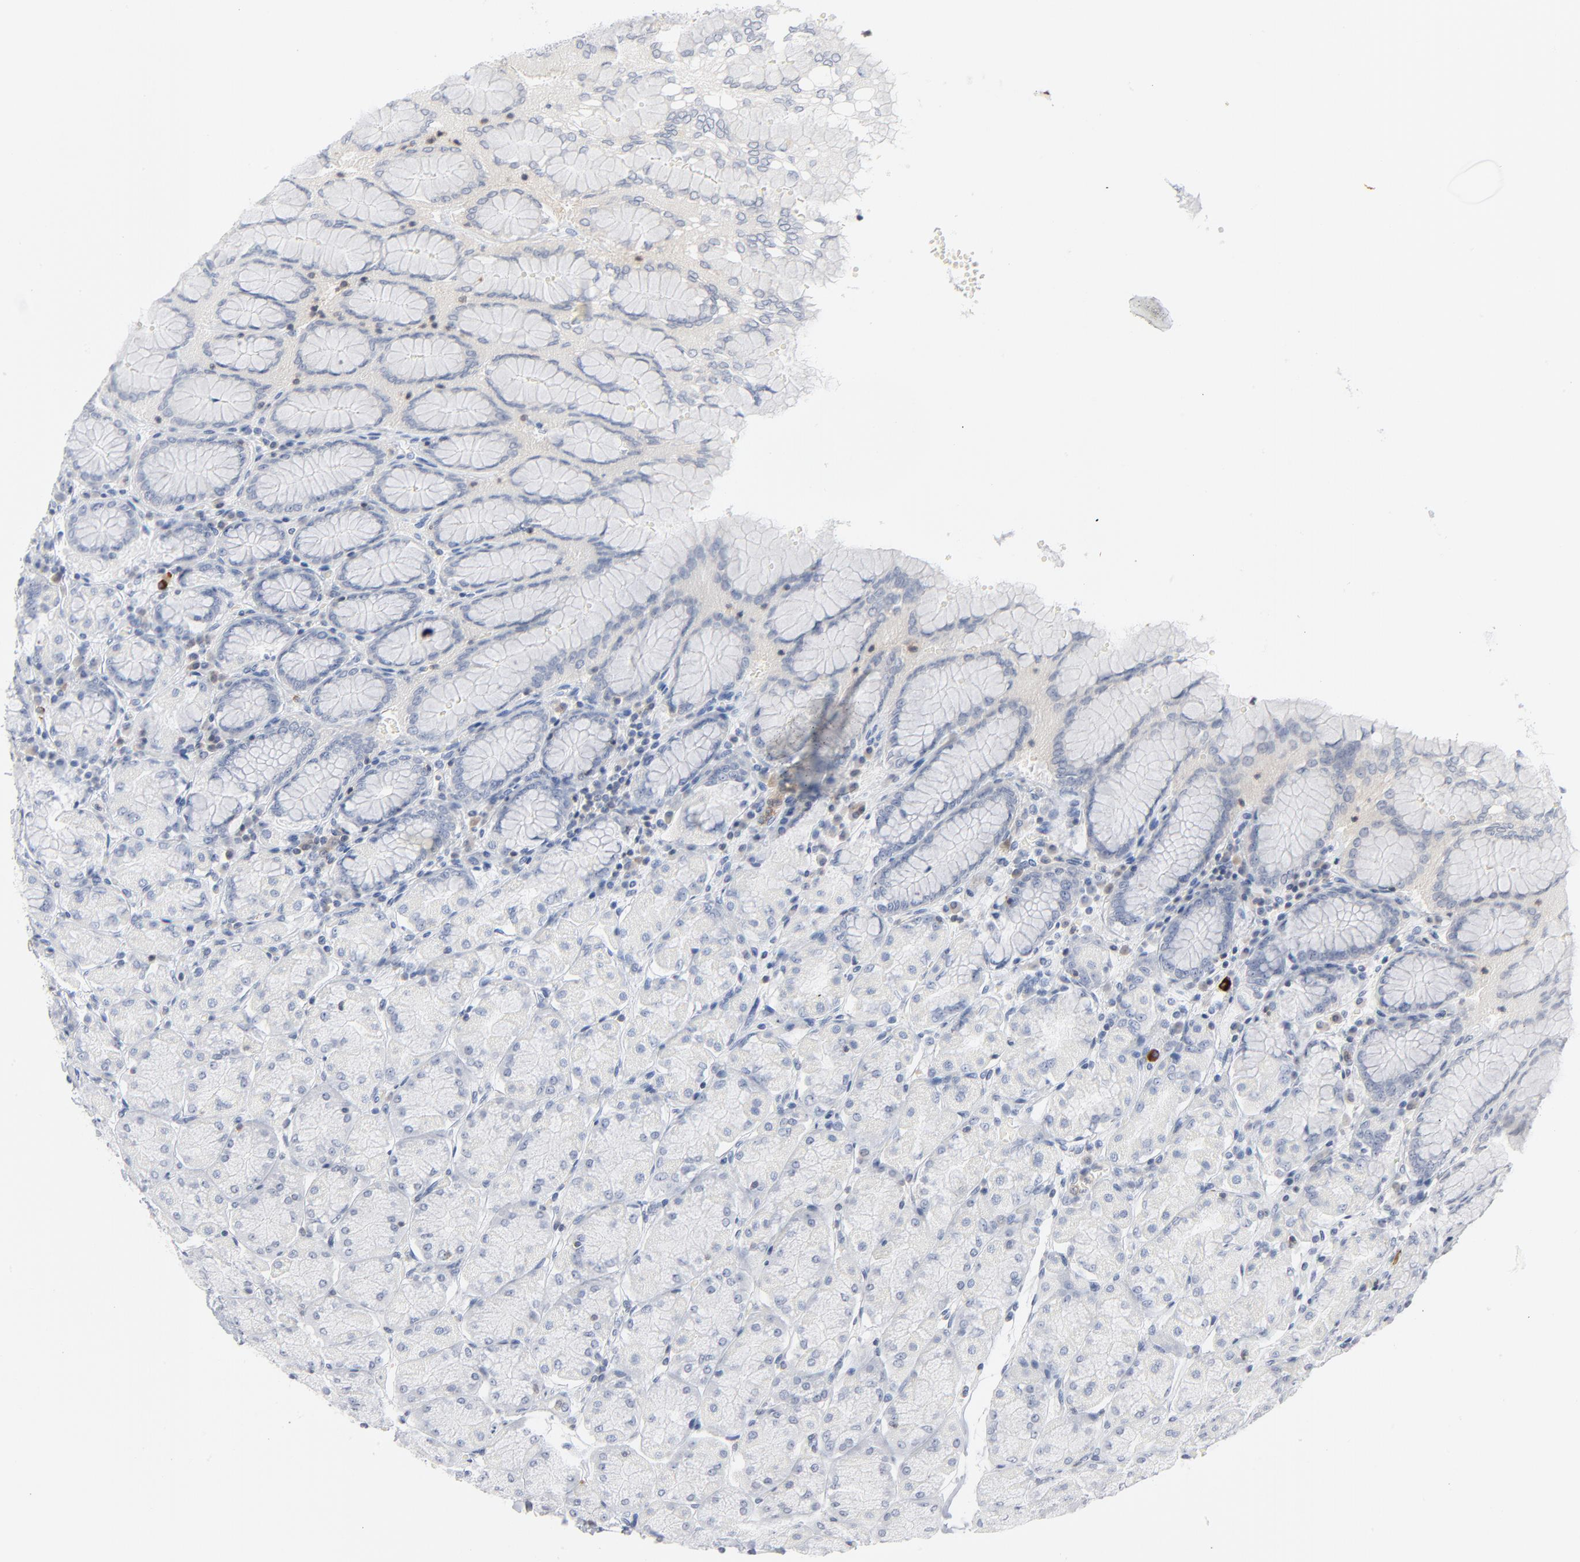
{"staining": {"intensity": "negative", "quantity": "none", "location": "none"}, "tissue": "stomach", "cell_type": "Glandular cells", "image_type": "normal", "snomed": [{"axis": "morphology", "description": "Normal tissue, NOS"}, {"axis": "topography", "description": "Stomach, upper"}, {"axis": "topography", "description": "Stomach"}], "caption": "Immunohistochemical staining of normal stomach displays no significant expression in glandular cells. (Brightfield microscopy of DAB immunohistochemistry at high magnification).", "gene": "PTK2B", "patient": {"sex": "male", "age": 76}}